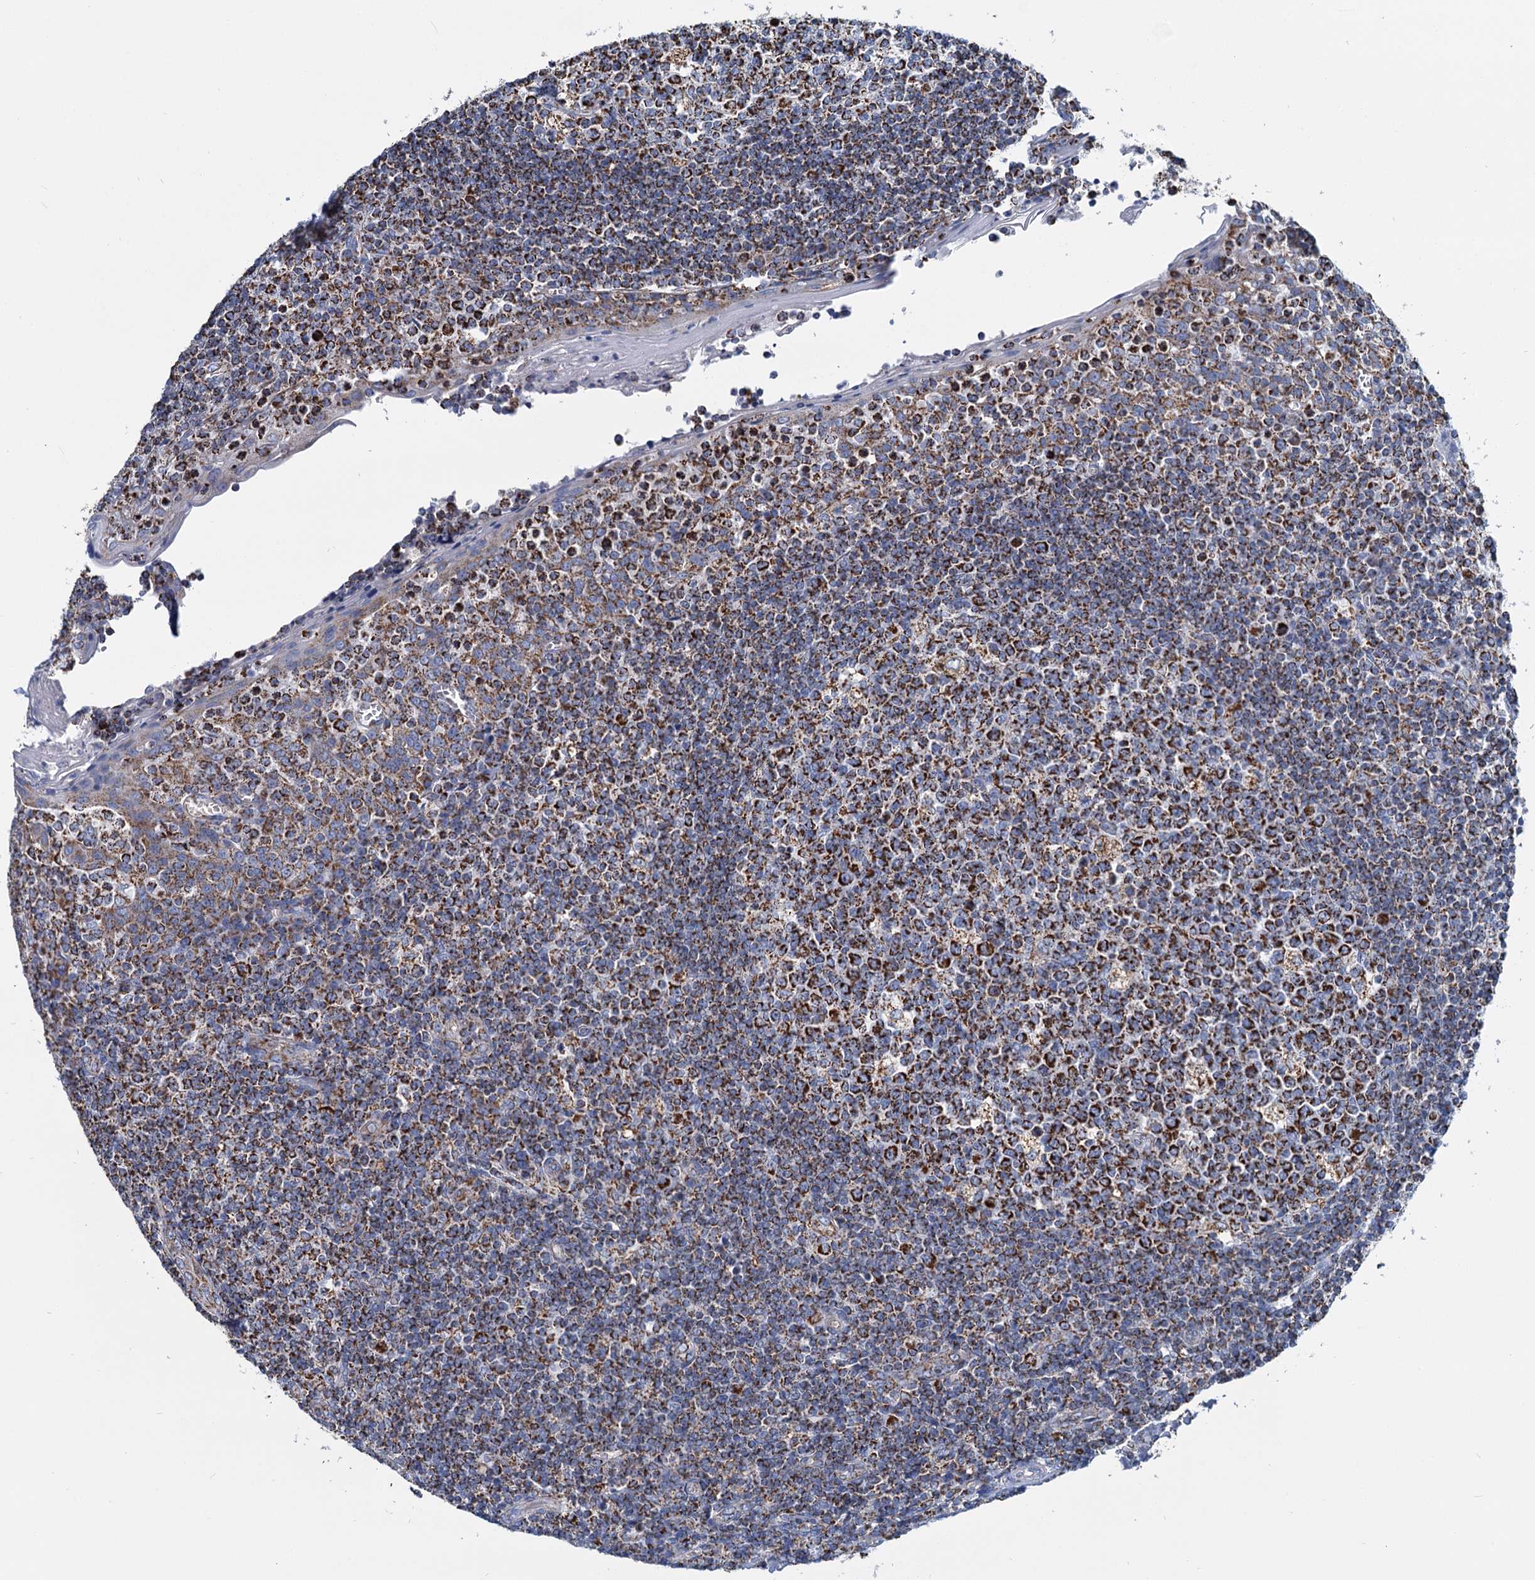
{"staining": {"intensity": "strong", "quantity": "25%-75%", "location": "cytoplasmic/membranous"}, "tissue": "tonsil", "cell_type": "Germinal center cells", "image_type": "normal", "snomed": [{"axis": "morphology", "description": "Normal tissue, NOS"}, {"axis": "topography", "description": "Tonsil"}], "caption": "Protein expression analysis of normal human tonsil reveals strong cytoplasmic/membranous expression in about 25%-75% of germinal center cells. (DAB IHC, brown staining for protein, blue staining for nuclei).", "gene": "CCP110", "patient": {"sex": "female", "age": 19}}